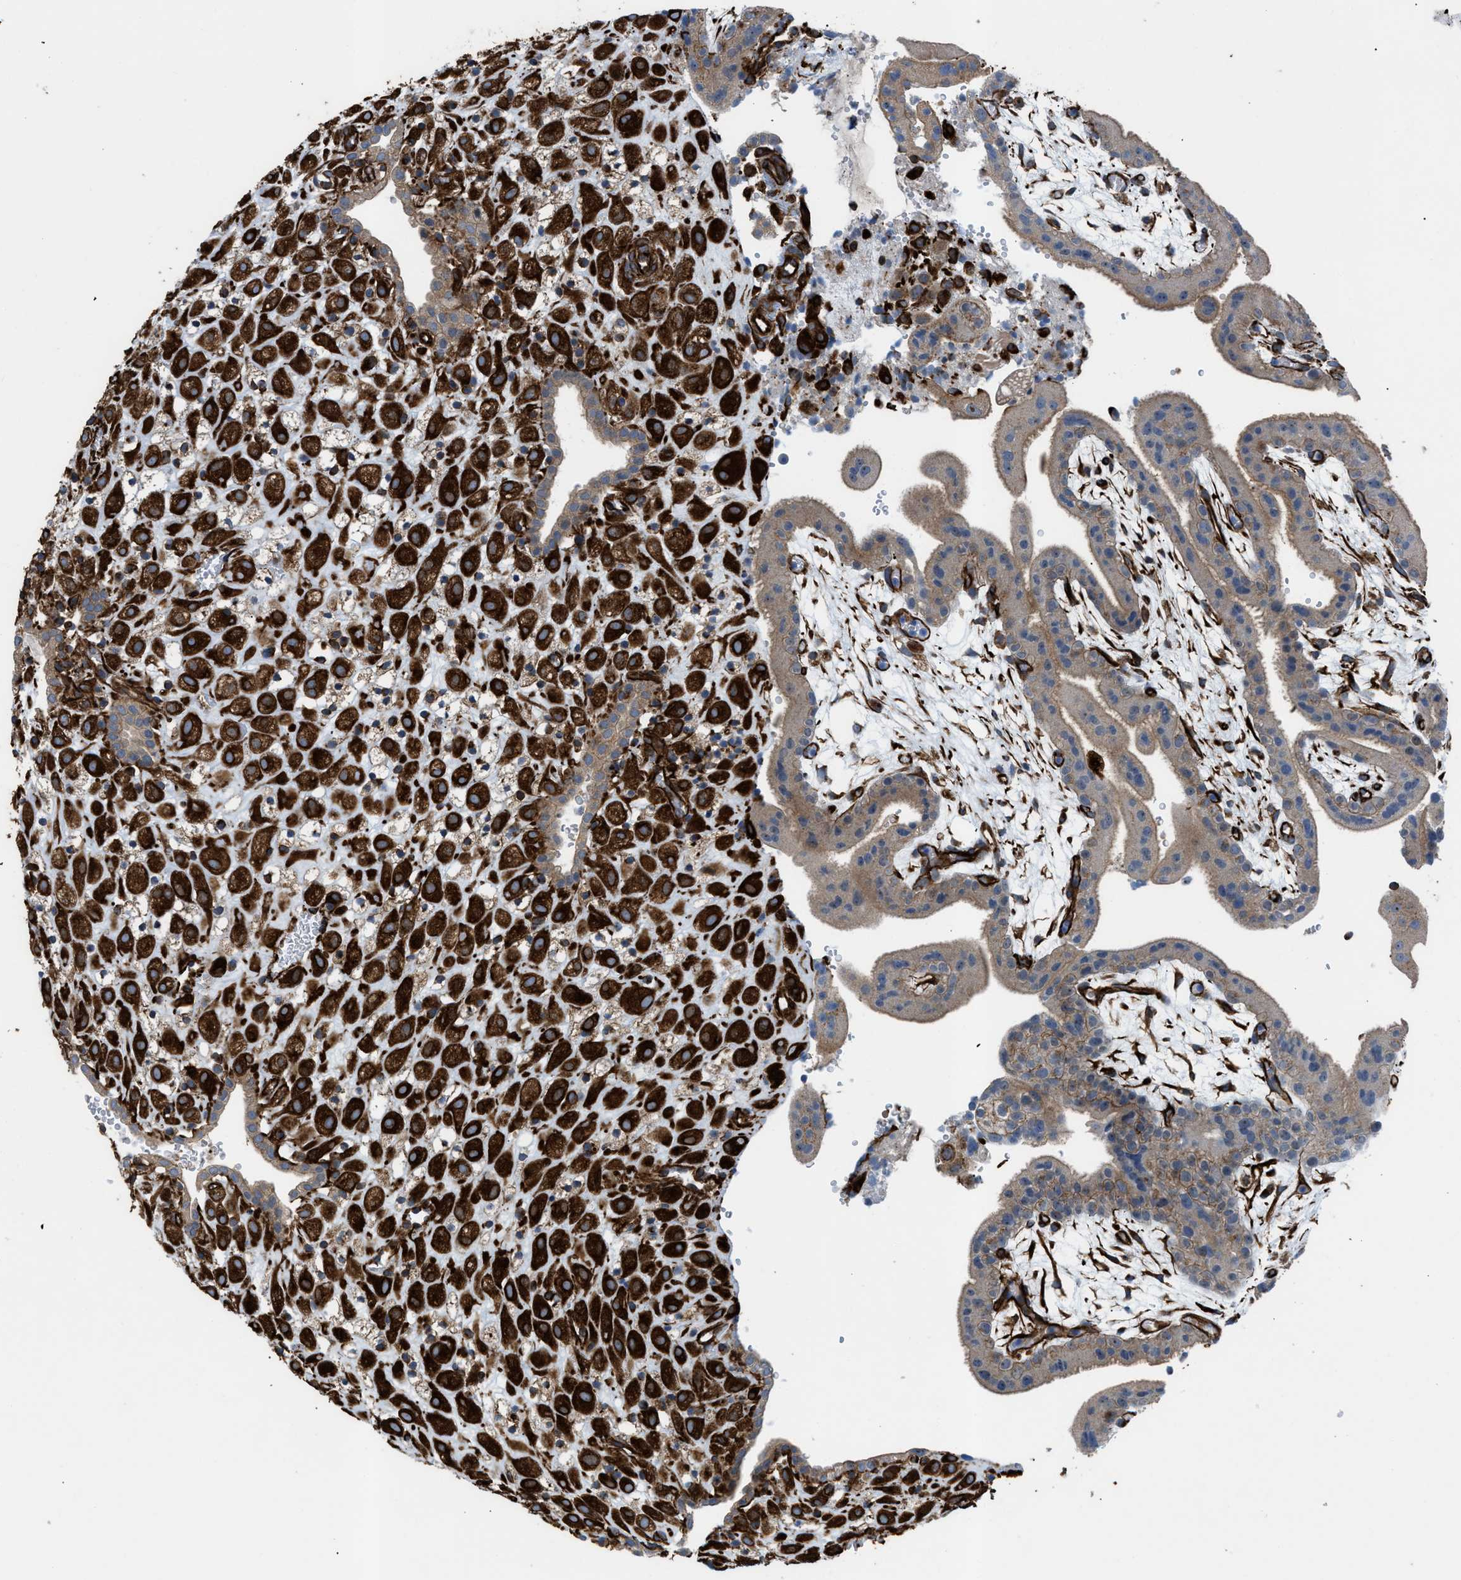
{"staining": {"intensity": "strong", "quantity": ">75%", "location": "cytoplasmic/membranous"}, "tissue": "placenta", "cell_type": "Decidual cells", "image_type": "normal", "snomed": [{"axis": "morphology", "description": "Normal tissue, NOS"}, {"axis": "topography", "description": "Placenta"}], "caption": "Brown immunohistochemical staining in benign placenta exhibits strong cytoplasmic/membranous positivity in about >75% of decidual cells. Nuclei are stained in blue.", "gene": "PTPRE", "patient": {"sex": "female", "age": 18}}